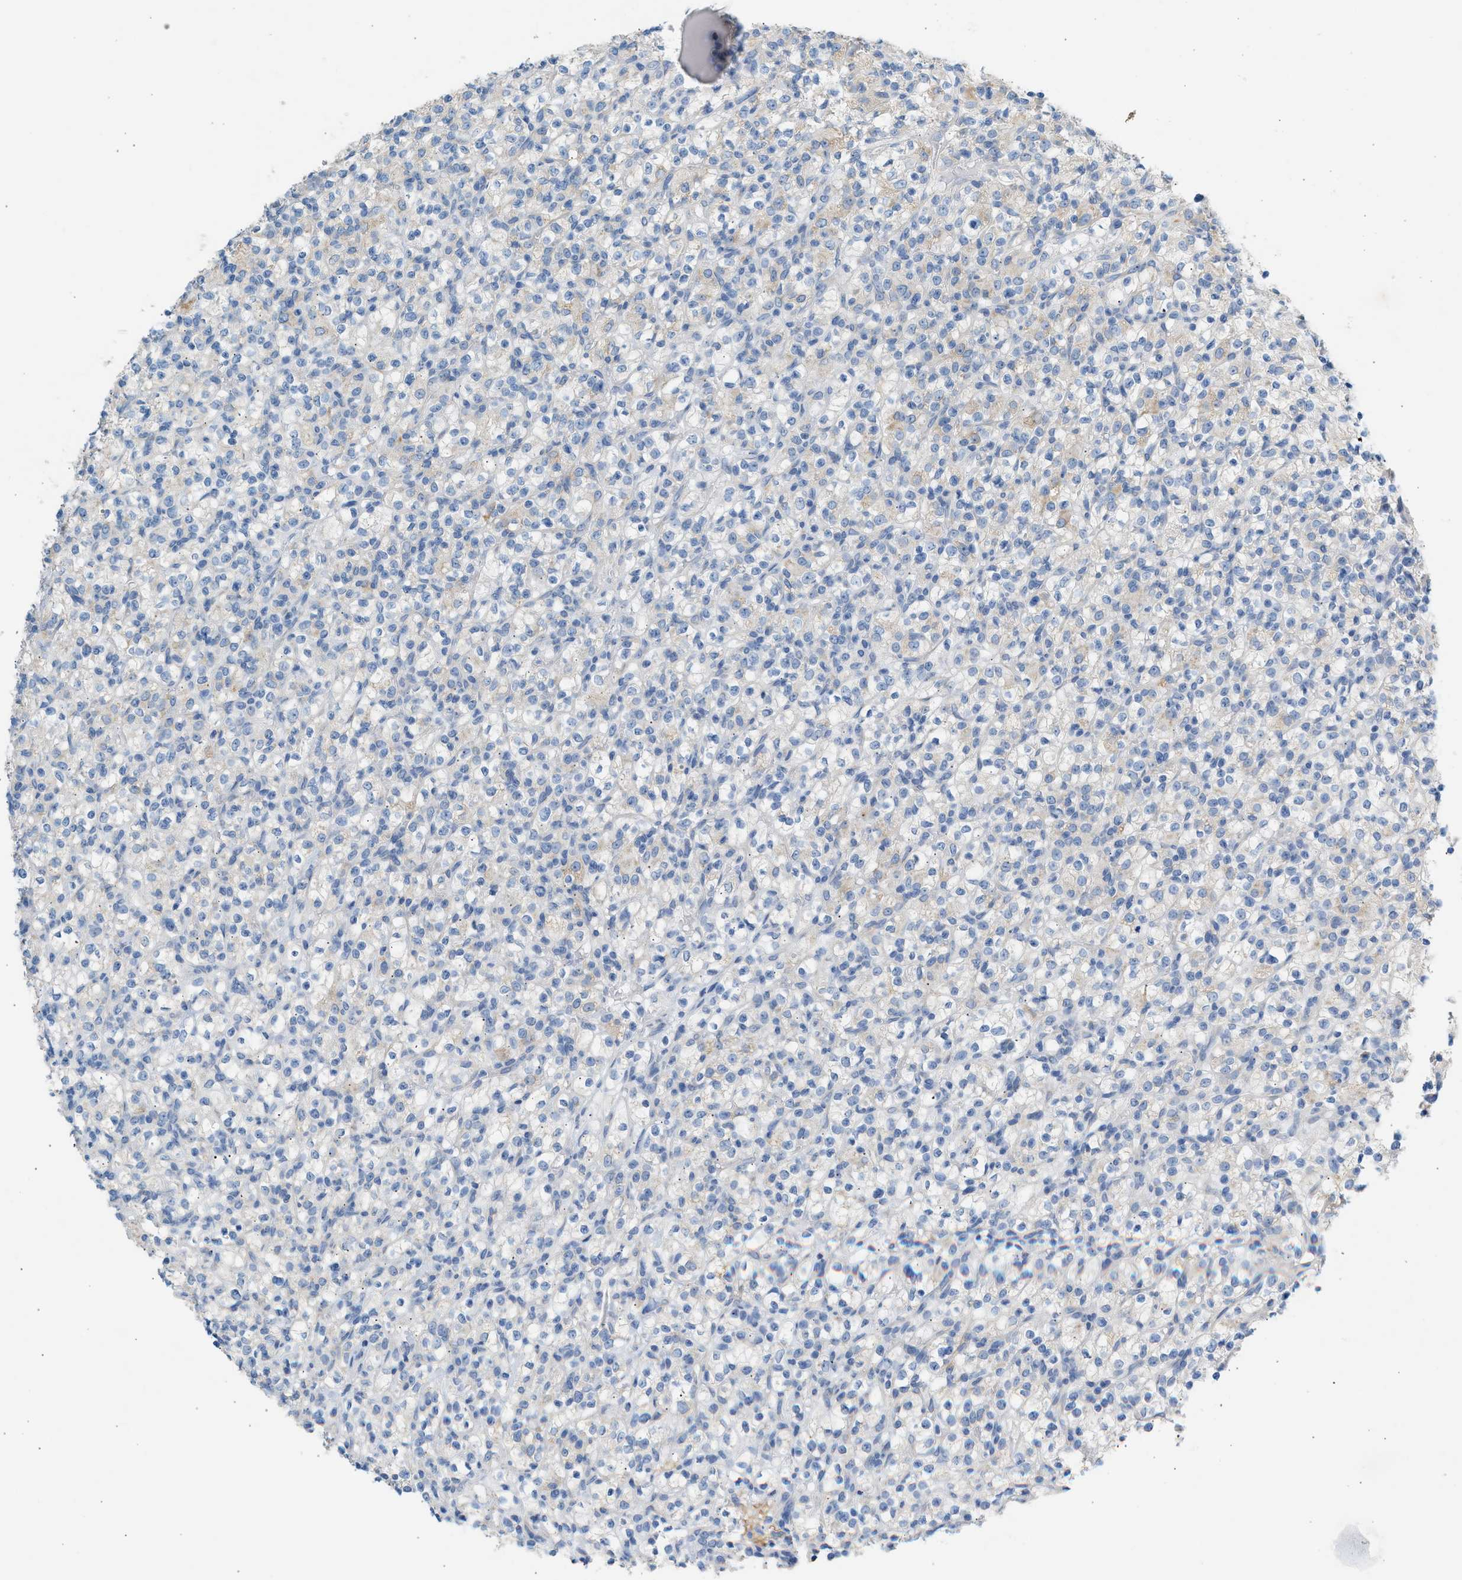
{"staining": {"intensity": "weak", "quantity": "<25%", "location": "cytoplasmic/membranous"}, "tissue": "renal cancer", "cell_type": "Tumor cells", "image_type": "cancer", "snomed": [{"axis": "morphology", "description": "Normal tissue, NOS"}, {"axis": "morphology", "description": "Adenocarcinoma, NOS"}, {"axis": "topography", "description": "Kidney"}], "caption": "This is an immunohistochemistry (IHC) photomicrograph of human renal adenocarcinoma. There is no staining in tumor cells.", "gene": "NDUFS8", "patient": {"sex": "female", "age": 72}}